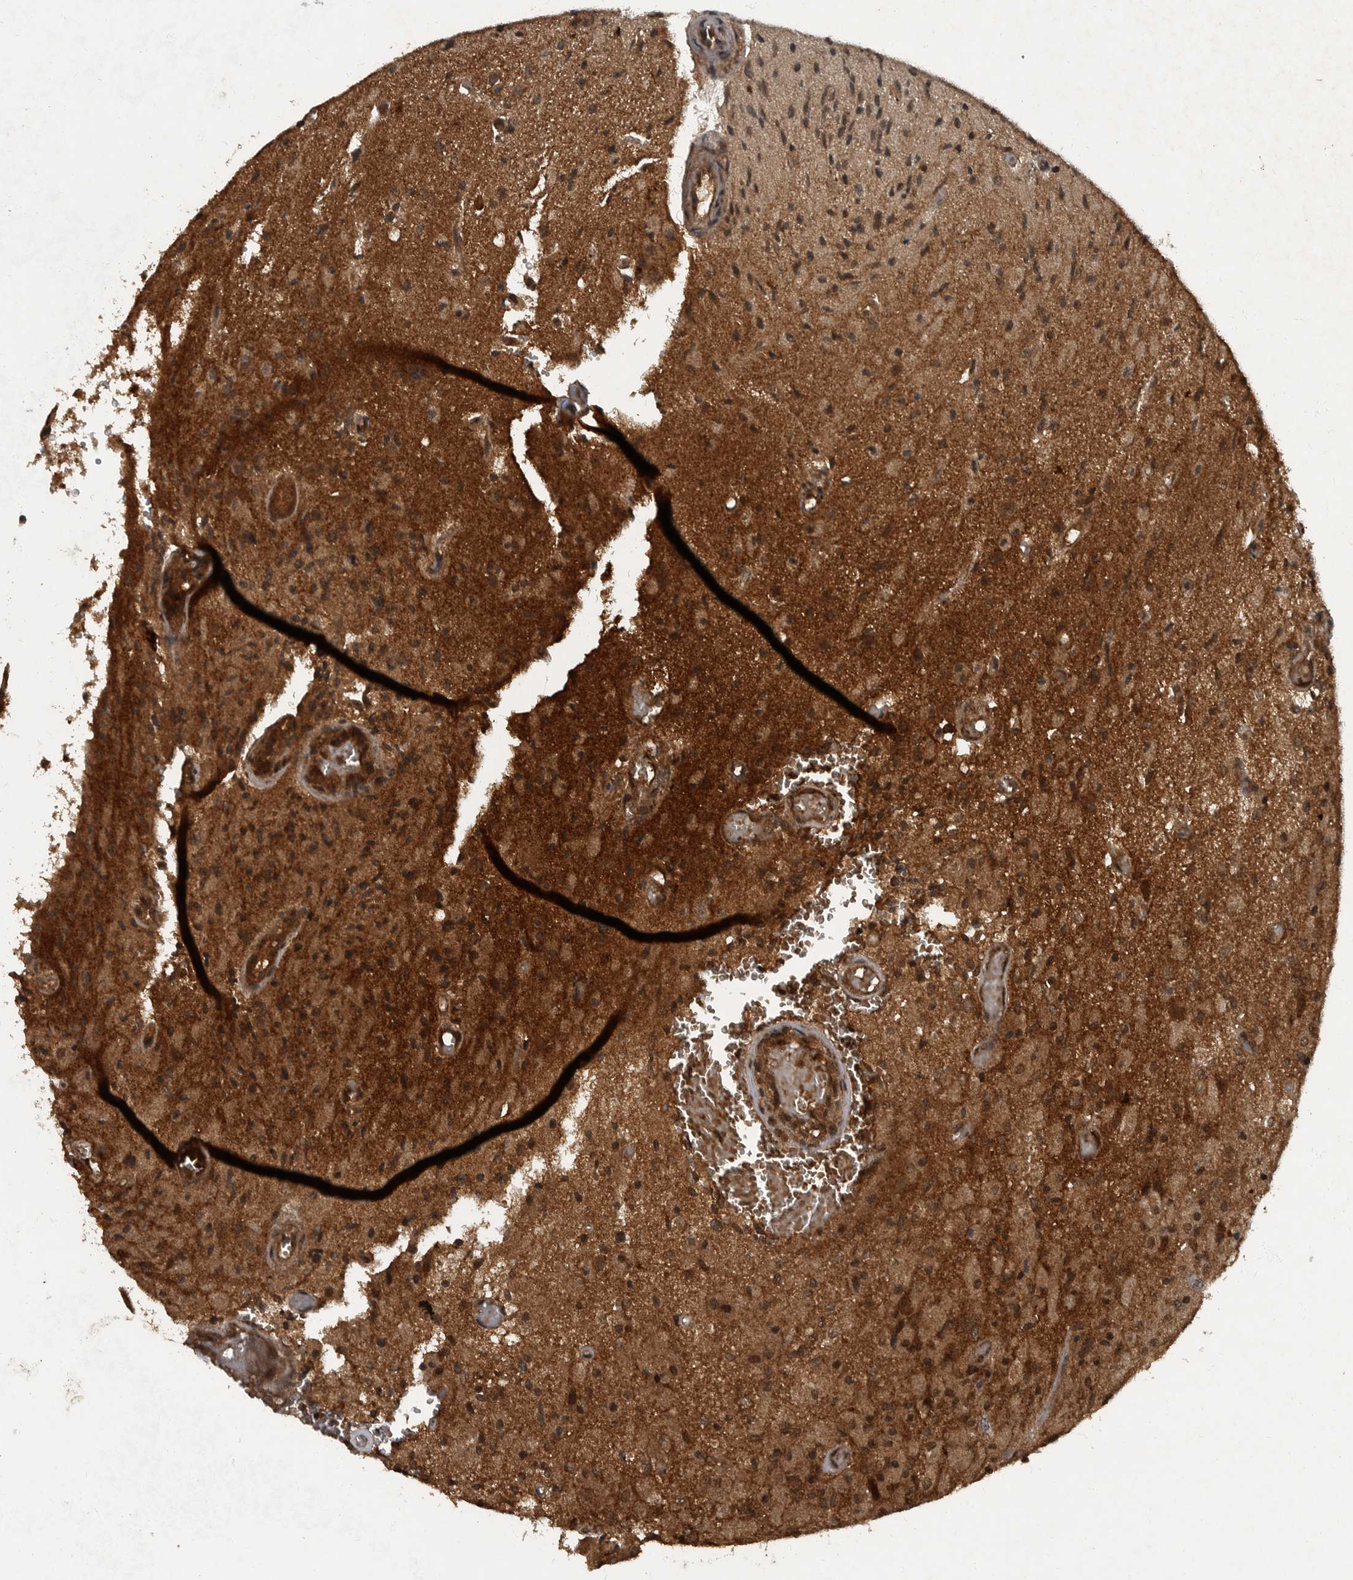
{"staining": {"intensity": "moderate", "quantity": "<25%", "location": "cytoplasmic/membranous,nuclear"}, "tissue": "glioma", "cell_type": "Tumor cells", "image_type": "cancer", "snomed": [{"axis": "morphology", "description": "Normal tissue, NOS"}, {"axis": "morphology", "description": "Glioma, malignant, High grade"}, {"axis": "topography", "description": "Cerebral cortex"}], "caption": "High-grade glioma (malignant) was stained to show a protein in brown. There is low levels of moderate cytoplasmic/membranous and nuclear staining in about <25% of tumor cells.", "gene": "FOXO1", "patient": {"sex": "male", "age": 77}}